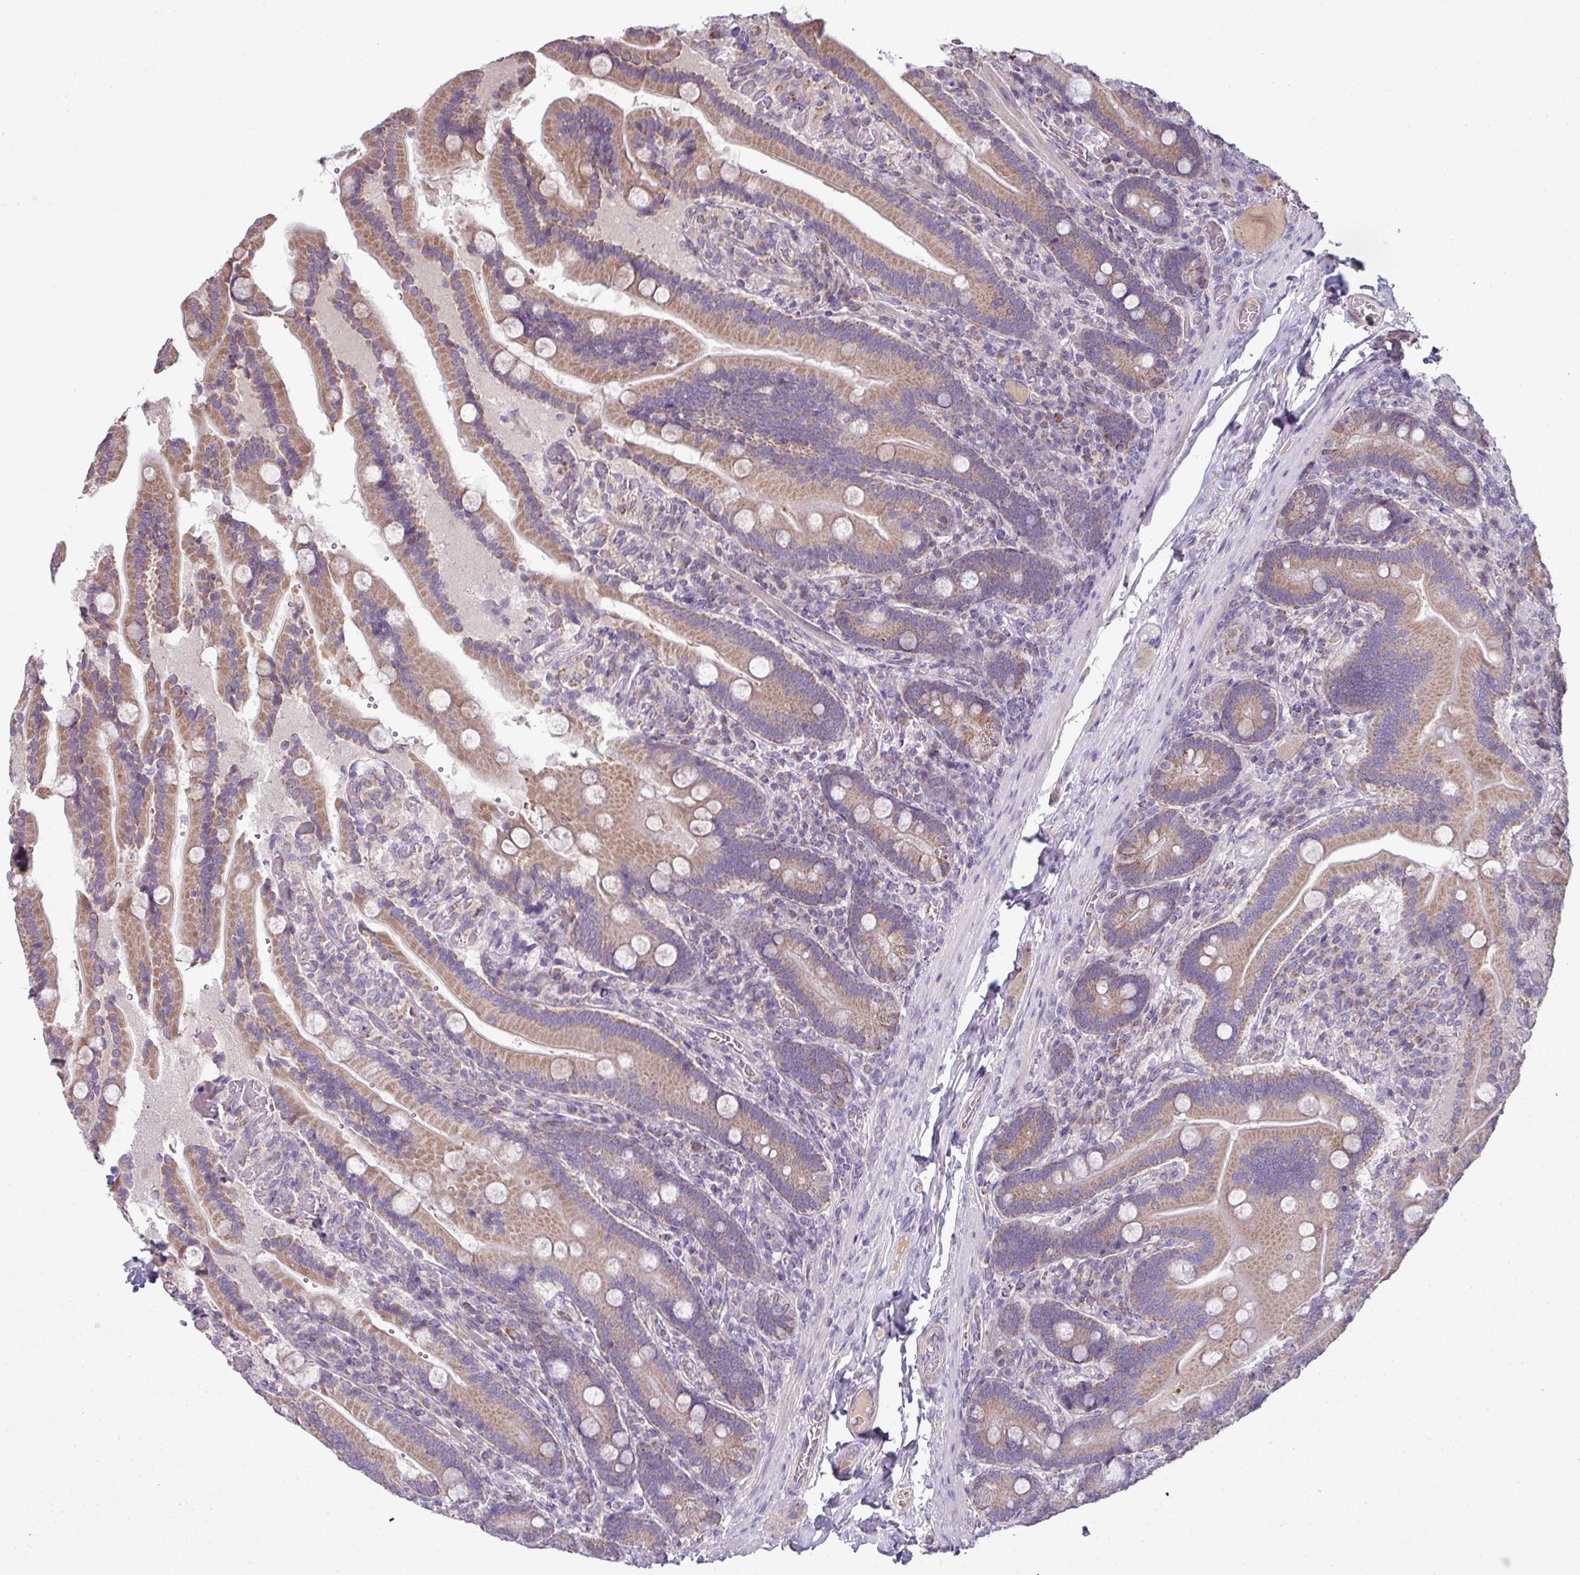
{"staining": {"intensity": "moderate", "quantity": ">75%", "location": "cytoplasmic/membranous"}, "tissue": "duodenum", "cell_type": "Glandular cells", "image_type": "normal", "snomed": [{"axis": "morphology", "description": "Normal tissue, NOS"}, {"axis": "topography", "description": "Duodenum"}], "caption": "Glandular cells show medium levels of moderate cytoplasmic/membranous staining in approximately >75% of cells in normal duodenum.", "gene": "LRRC9", "patient": {"sex": "female", "age": 62}}